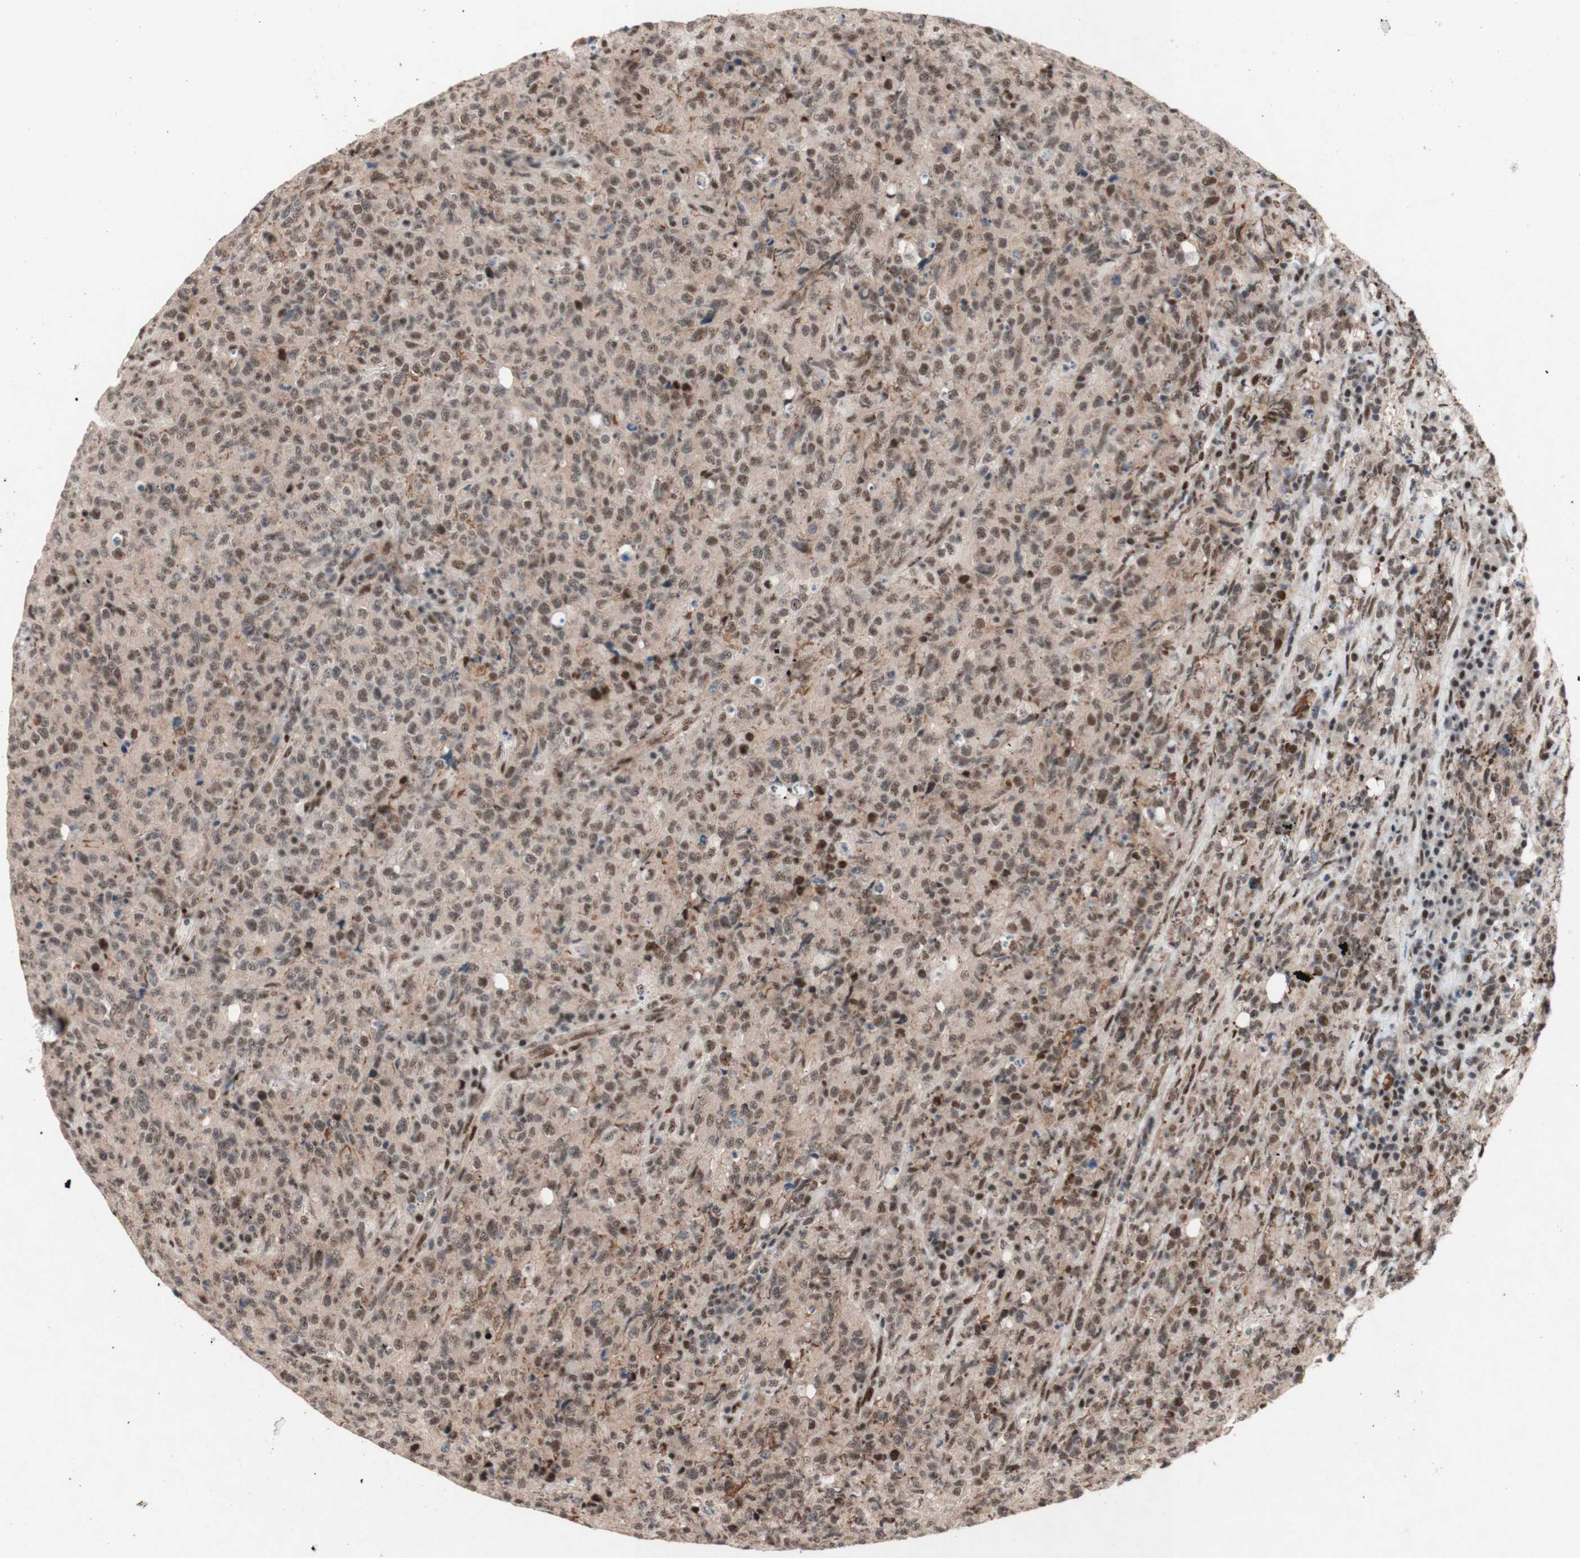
{"staining": {"intensity": "moderate", "quantity": ">75%", "location": "nuclear"}, "tissue": "lymphoma", "cell_type": "Tumor cells", "image_type": "cancer", "snomed": [{"axis": "morphology", "description": "Malignant lymphoma, non-Hodgkin's type, High grade"}, {"axis": "topography", "description": "Tonsil"}], "caption": "Immunohistochemical staining of lymphoma demonstrates medium levels of moderate nuclear positivity in about >75% of tumor cells.", "gene": "TLE1", "patient": {"sex": "female", "age": 36}}